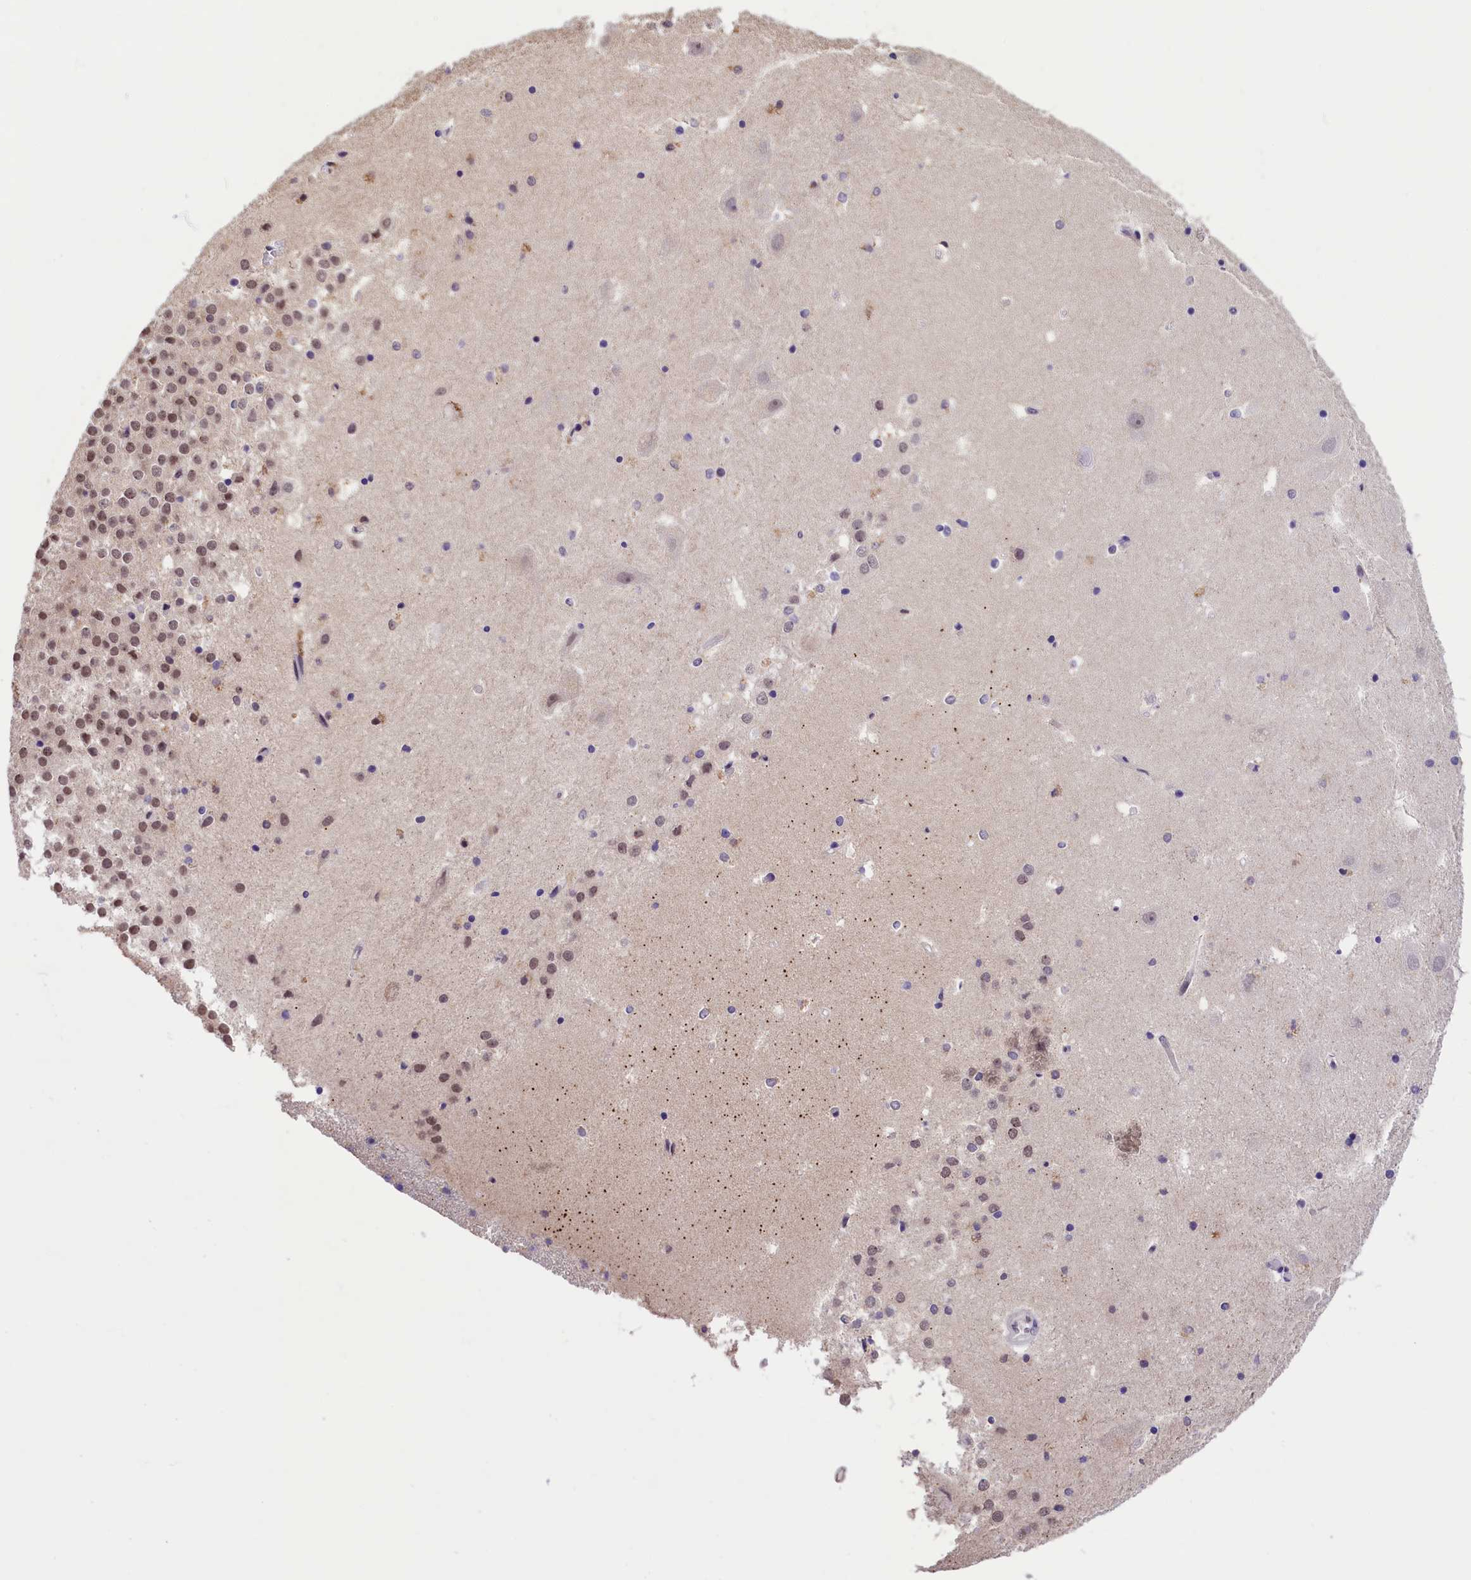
{"staining": {"intensity": "moderate", "quantity": "<25%", "location": "nuclear"}, "tissue": "hippocampus", "cell_type": "Glial cells", "image_type": "normal", "snomed": [{"axis": "morphology", "description": "Normal tissue, NOS"}, {"axis": "topography", "description": "Hippocampus"}], "caption": "This image reveals normal hippocampus stained with immunohistochemistry (IHC) to label a protein in brown. The nuclear of glial cells show moderate positivity for the protein. Nuclei are counter-stained blue.", "gene": "CDYL2", "patient": {"sex": "female", "age": 52}}